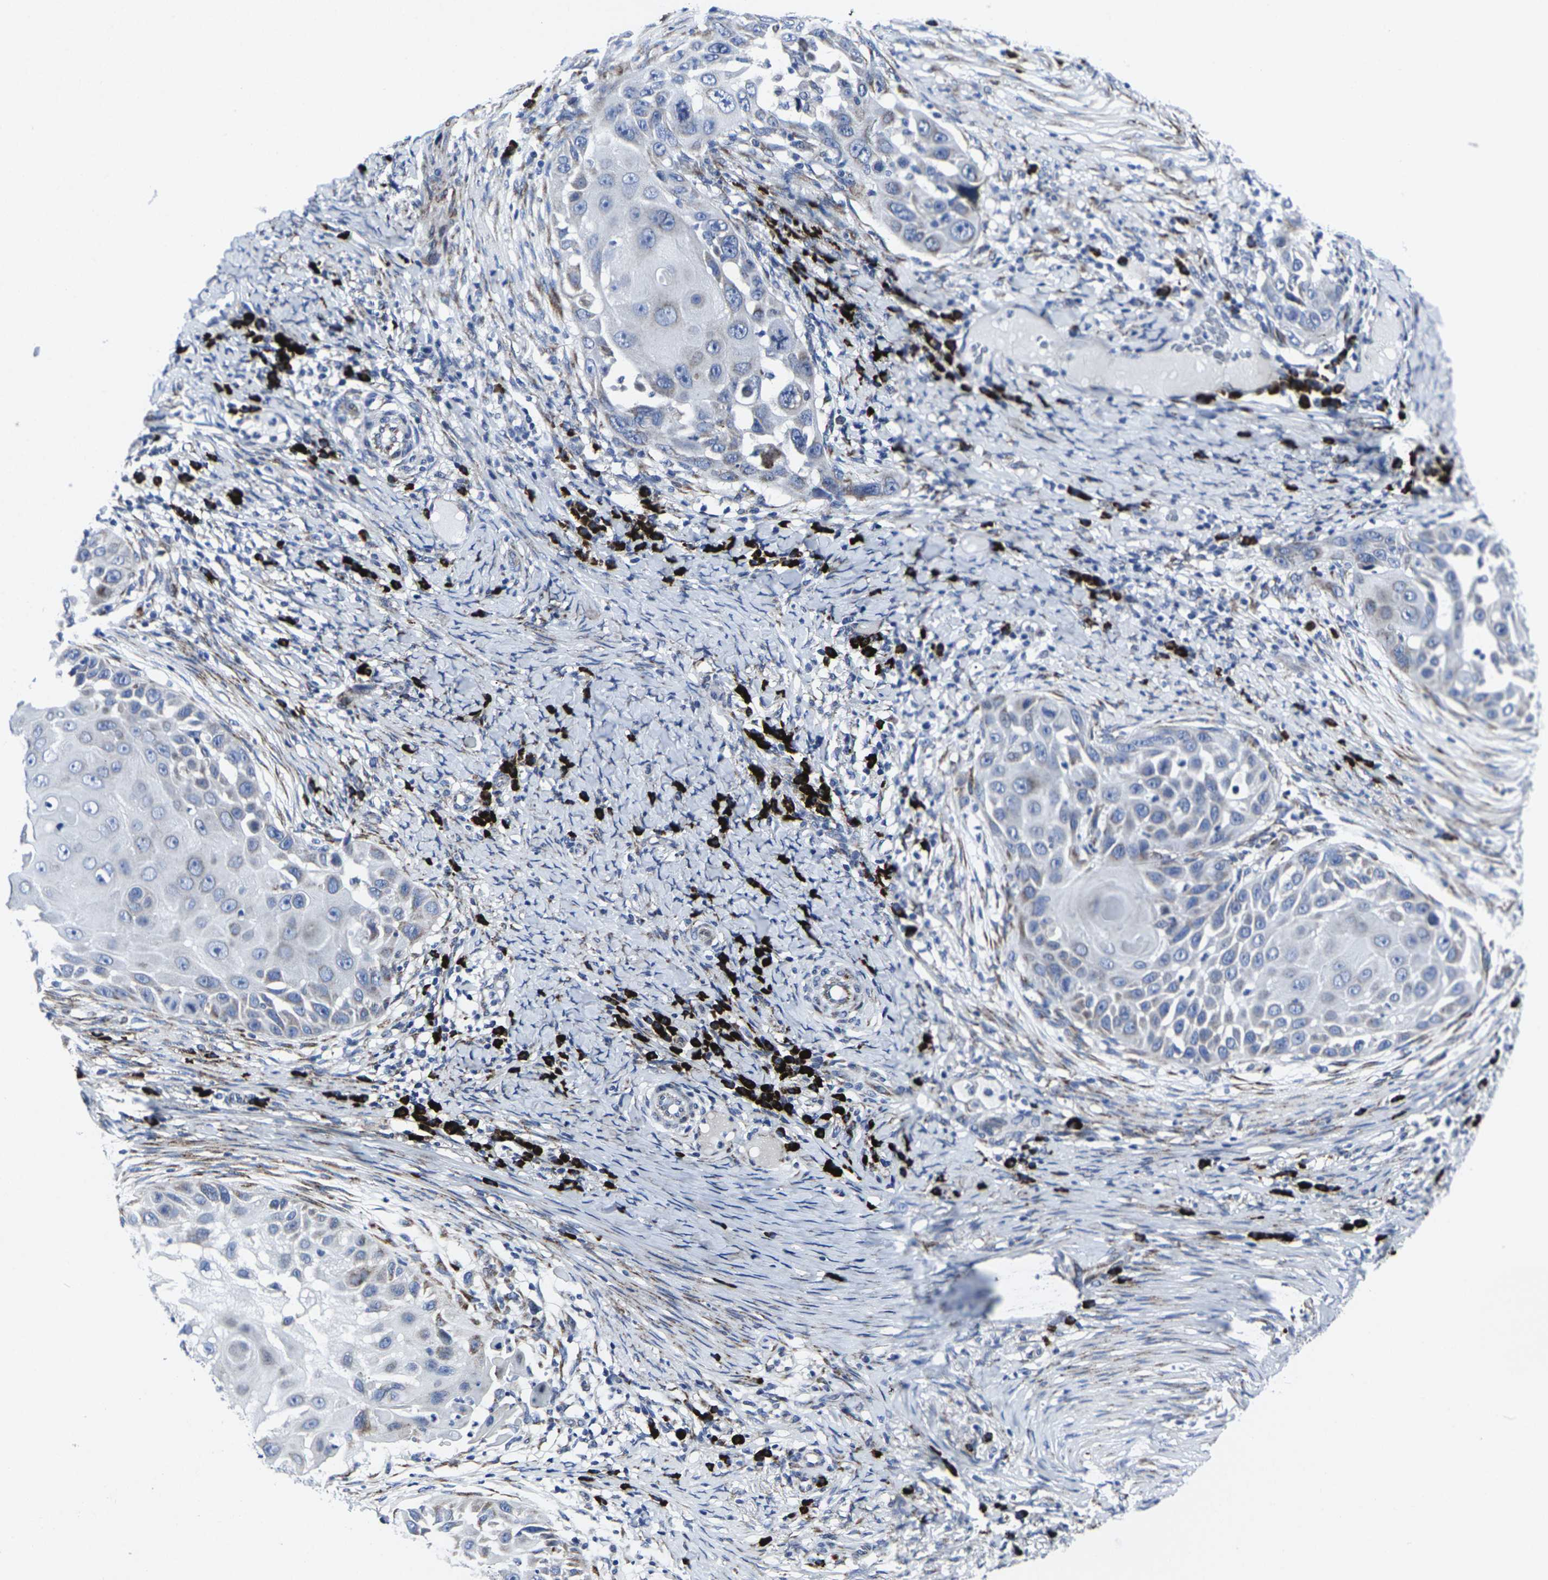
{"staining": {"intensity": "weak", "quantity": "<25%", "location": "cytoplasmic/membranous"}, "tissue": "skin cancer", "cell_type": "Tumor cells", "image_type": "cancer", "snomed": [{"axis": "morphology", "description": "Squamous cell carcinoma, NOS"}, {"axis": "topography", "description": "Skin"}], "caption": "The image shows no significant staining in tumor cells of skin cancer.", "gene": "RPN1", "patient": {"sex": "female", "age": 44}}